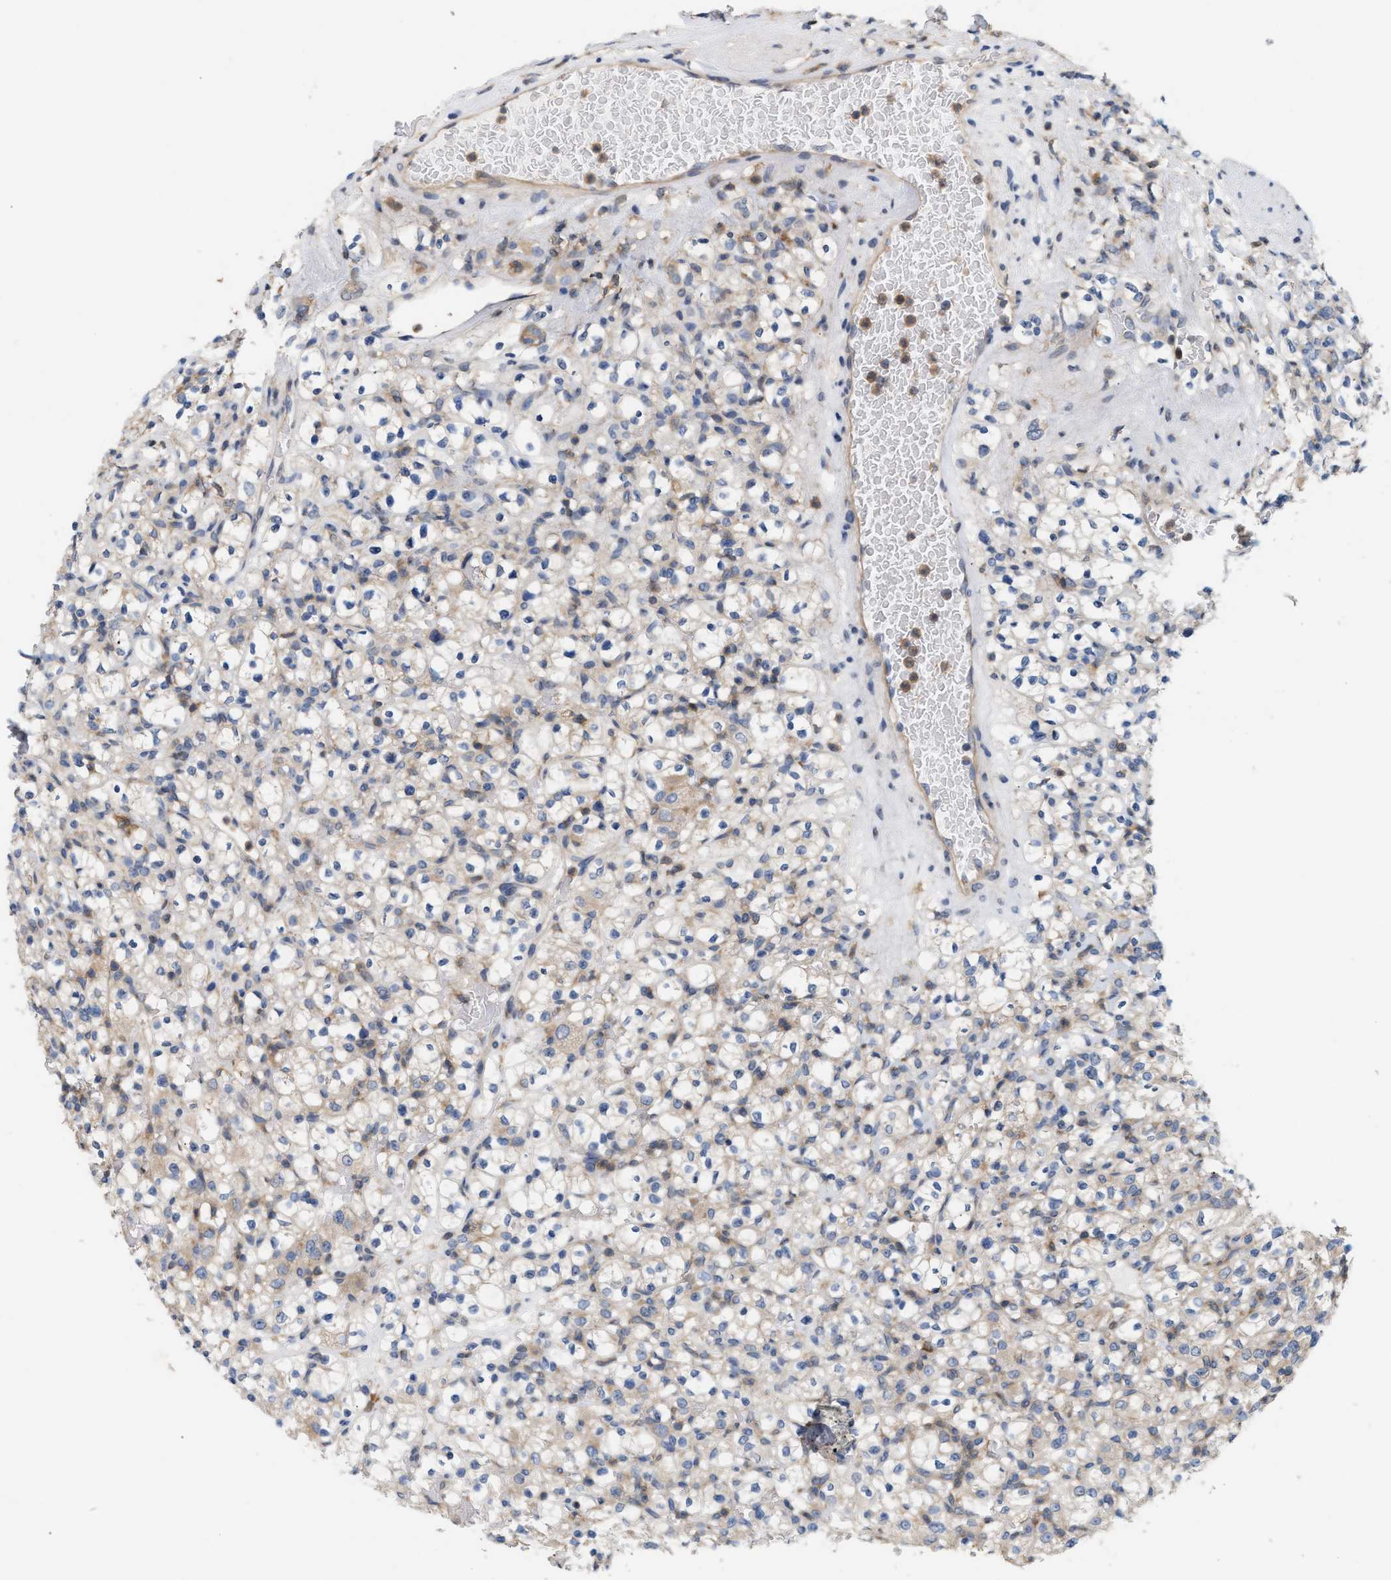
{"staining": {"intensity": "weak", "quantity": "<25%", "location": "cytoplasmic/membranous"}, "tissue": "renal cancer", "cell_type": "Tumor cells", "image_type": "cancer", "snomed": [{"axis": "morphology", "description": "Normal tissue, NOS"}, {"axis": "morphology", "description": "Adenocarcinoma, NOS"}, {"axis": "topography", "description": "Kidney"}], "caption": "DAB (3,3'-diaminobenzidine) immunohistochemical staining of human adenocarcinoma (renal) displays no significant expression in tumor cells. (DAB (3,3'-diaminobenzidine) immunohistochemistry, high magnification).", "gene": "DBNL", "patient": {"sex": "female", "age": 72}}